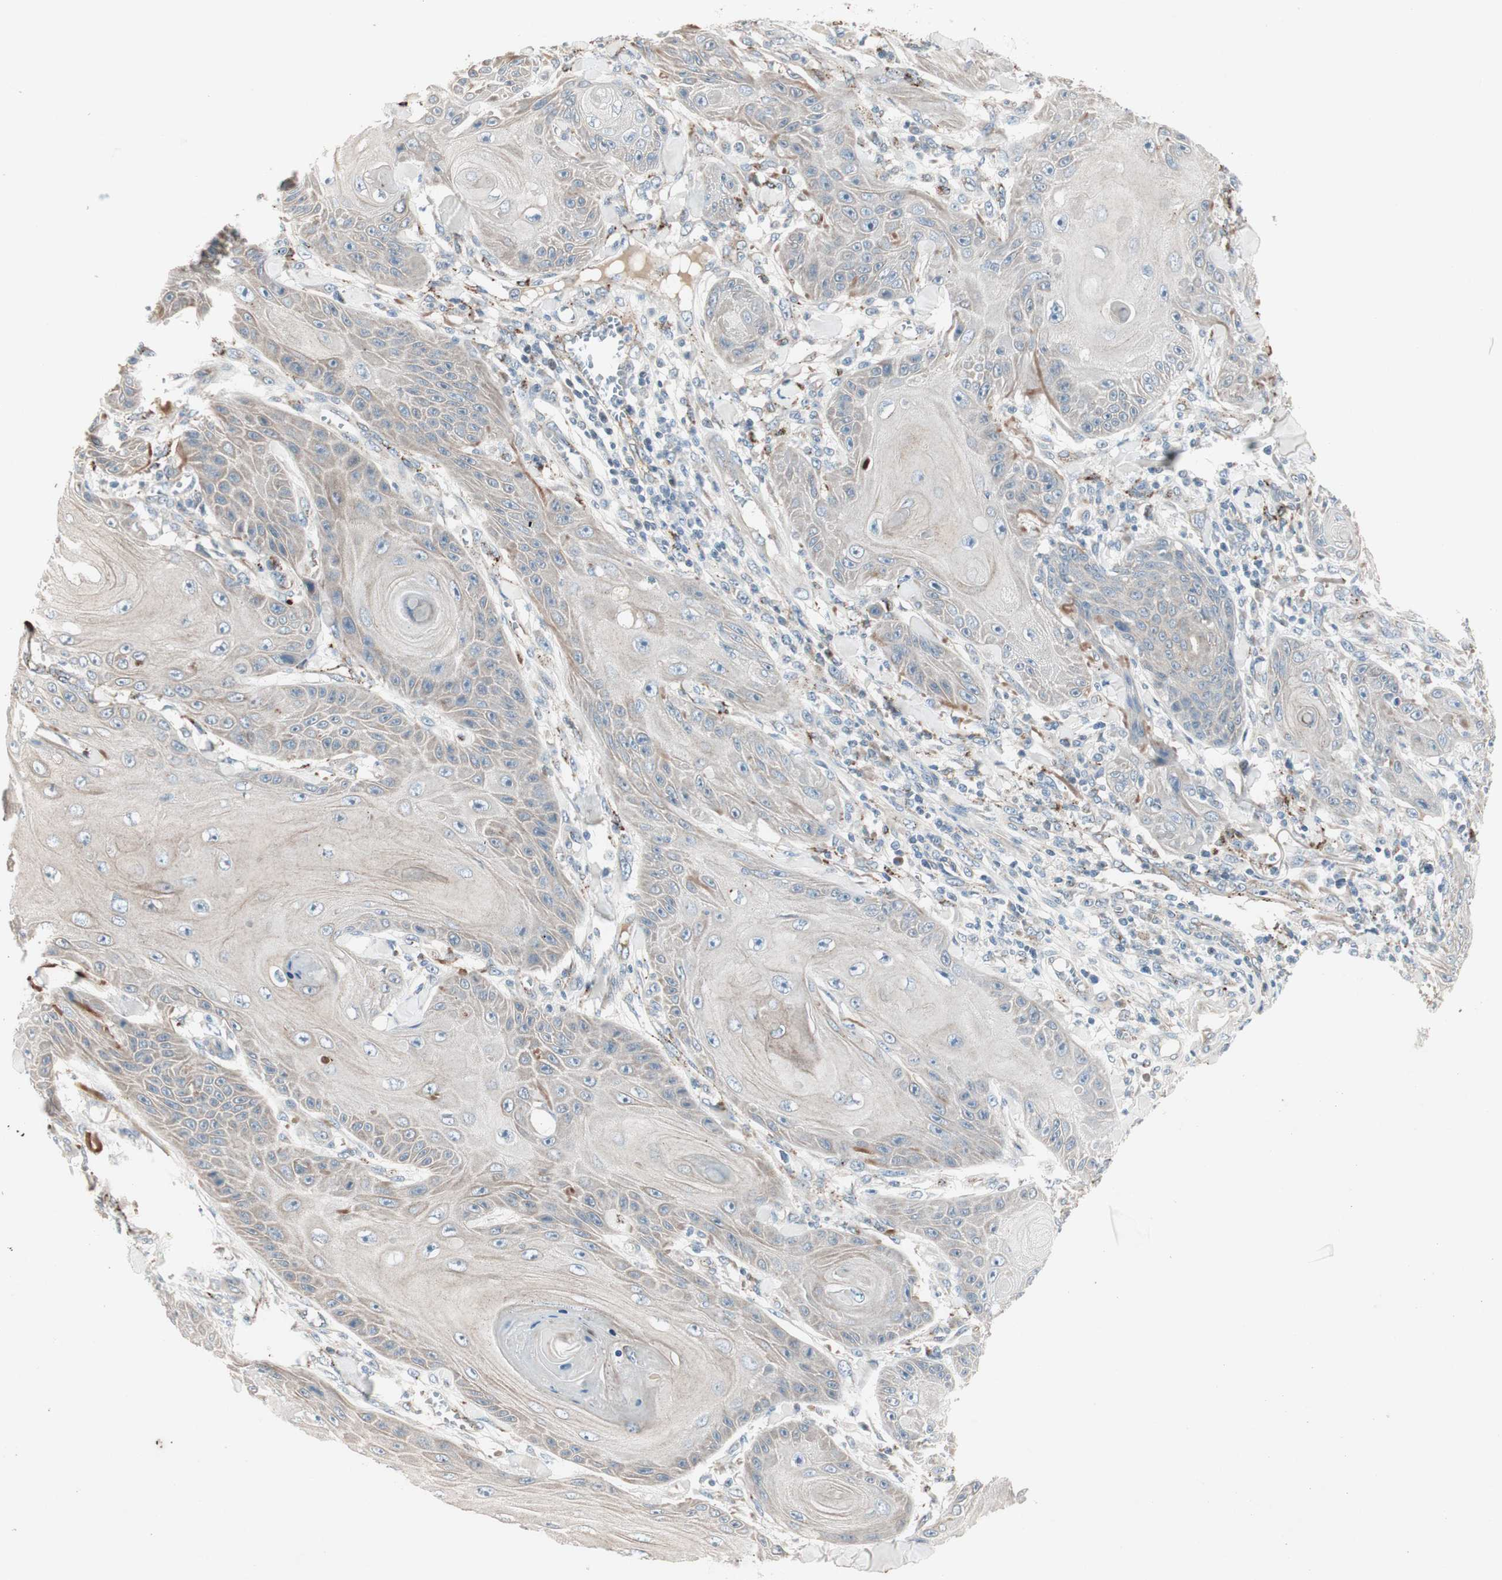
{"staining": {"intensity": "weak", "quantity": "25%-75%", "location": "cytoplasmic/membranous"}, "tissue": "skin cancer", "cell_type": "Tumor cells", "image_type": "cancer", "snomed": [{"axis": "morphology", "description": "Squamous cell carcinoma, NOS"}, {"axis": "topography", "description": "Skin"}], "caption": "Human skin cancer (squamous cell carcinoma) stained with a brown dye reveals weak cytoplasmic/membranous positive expression in approximately 25%-75% of tumor cells.", "gene": "FGFR4", "patient": {"sex": "female", "age": 78}}